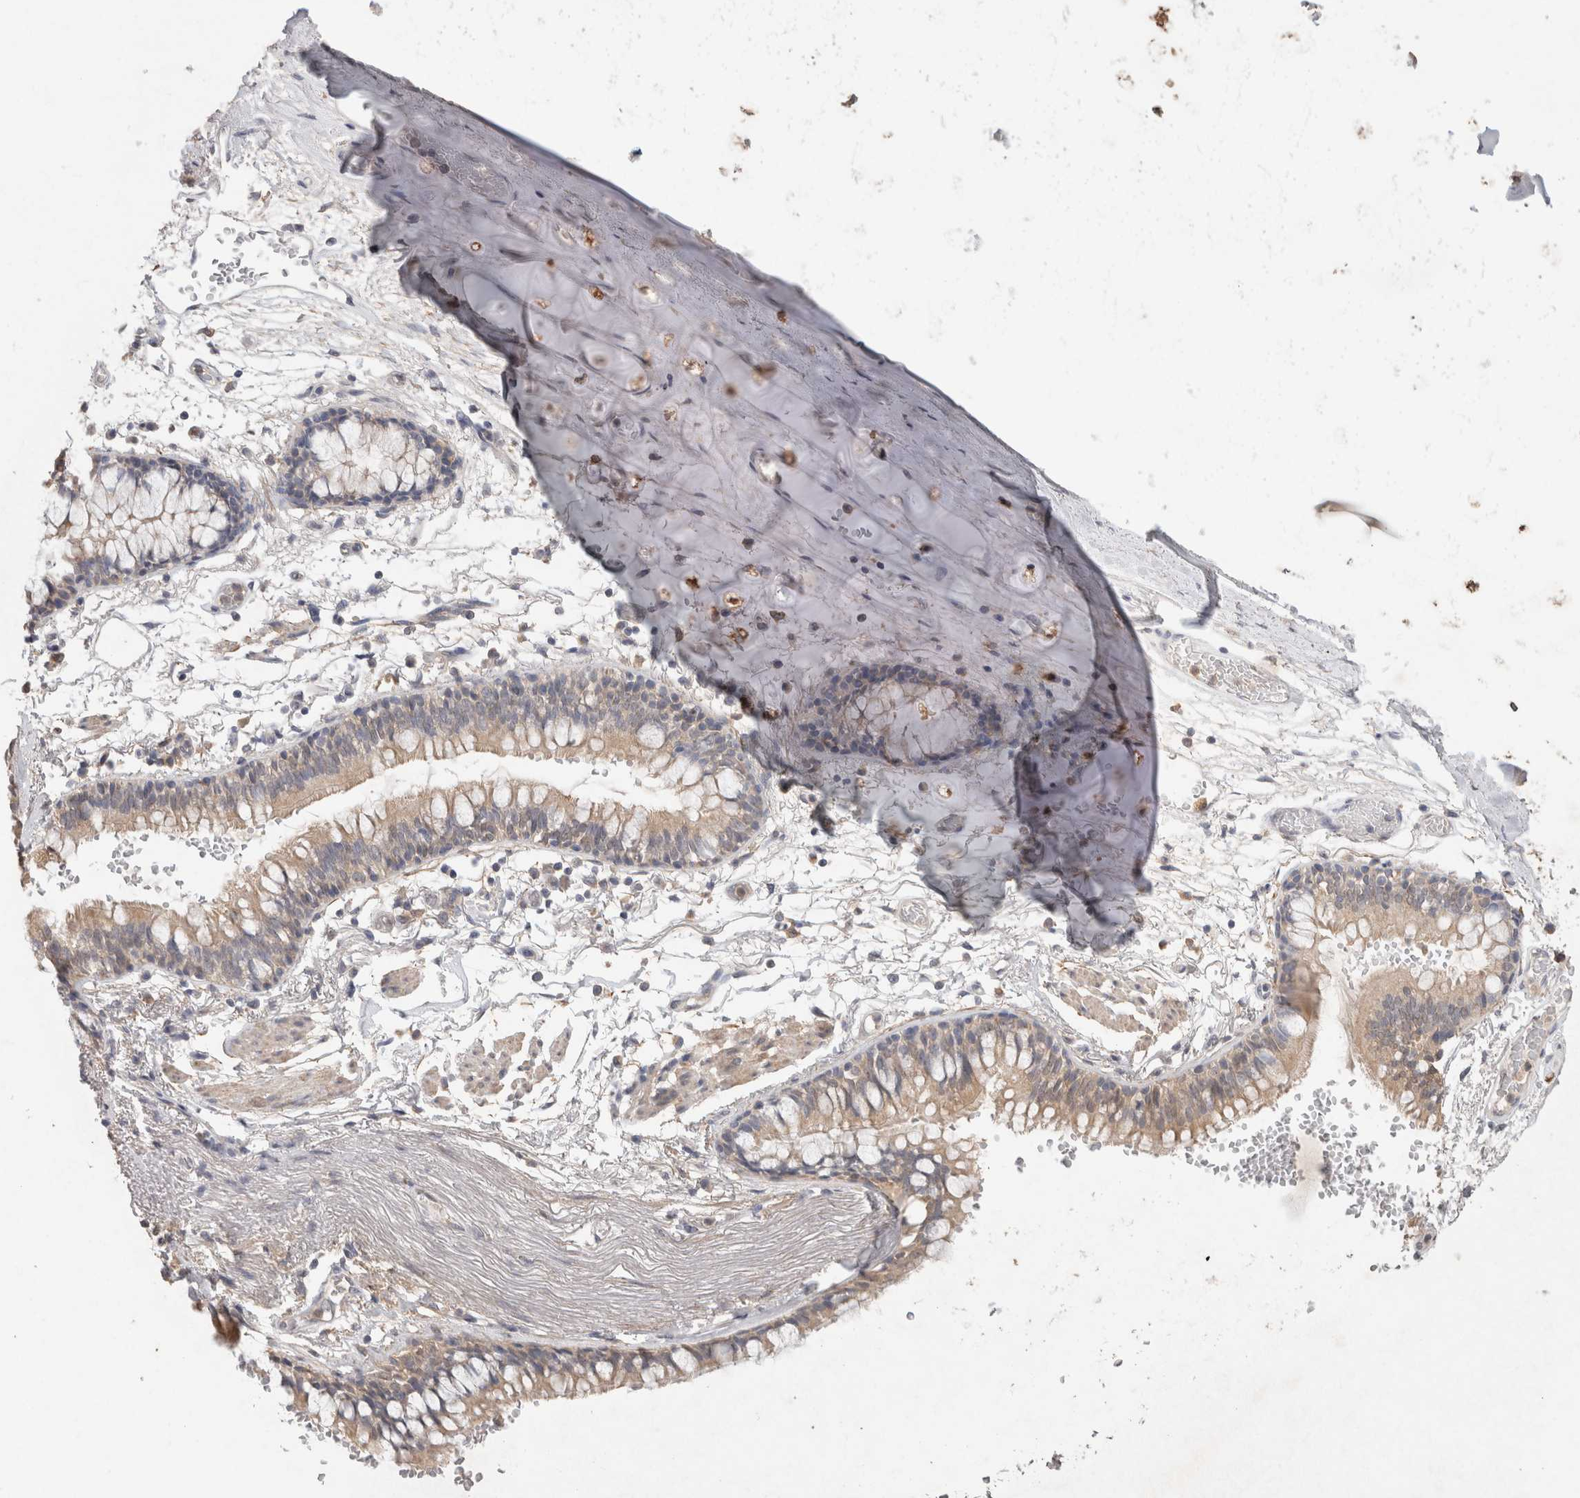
{"staining": {"intensity": "negative", "quantity": "none", "location": "none"}, "tissue": "adipose tissue", "cell_type": "Adipocytes", "image_type": "normal", "snomed": [{"axis": "morphology", "description": "Normal tissue, NOS"}, {"axis": "topography", "description": "Cartilage tissue"}, {"axis": "topography", "description": "Bronchus"}], "caption": "This histopathology image is of benign adipose tissue stained with IHC to label a protein in brown with the nuclei are counter-stained blue. There is no expression in adipocytes.", "gene": "RAB14", "patient": {"sex": "female", "age": 73}}